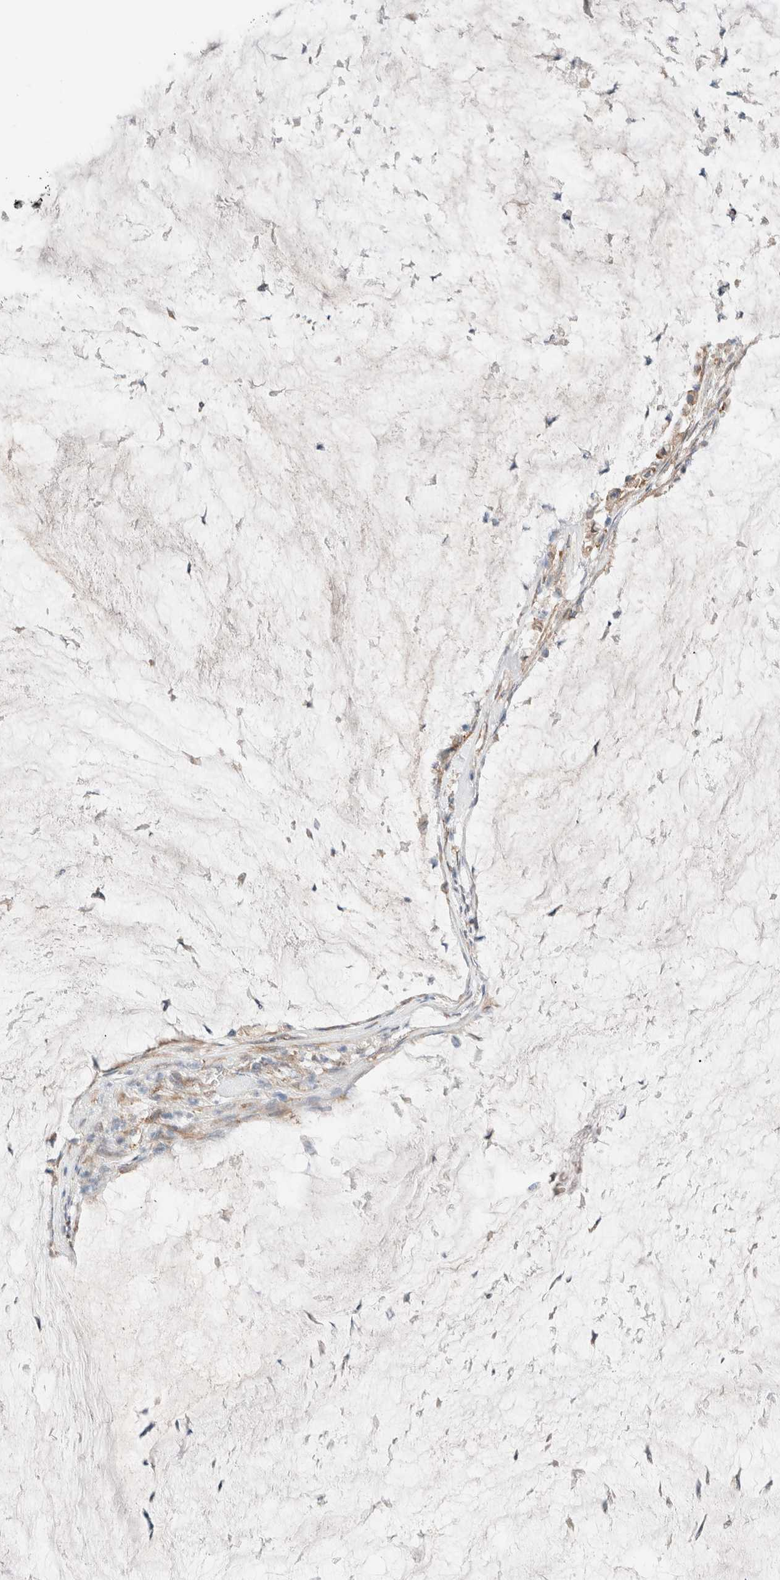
{"staining": {"intensity": "weak", "quantity": ">75%", "location": "cytoplasmic/membranous"}, "tissue": "pancreatic cancer", "cell_type": "Tumor cells", "image_type": "cancer", "snomed": [{"axis": "morphology", "description": "Adenocarcinoma, NOS"}, {"axis": "topography", "description": "Pancreas"}], "caption": "Protein expression analysis of human pancreatic cancer reveals weak cytoplasmic/membranous positivity in about >75% of tumor cells.", "gene": "PCM1", "patient": {"sex": "male", "age": 41}}